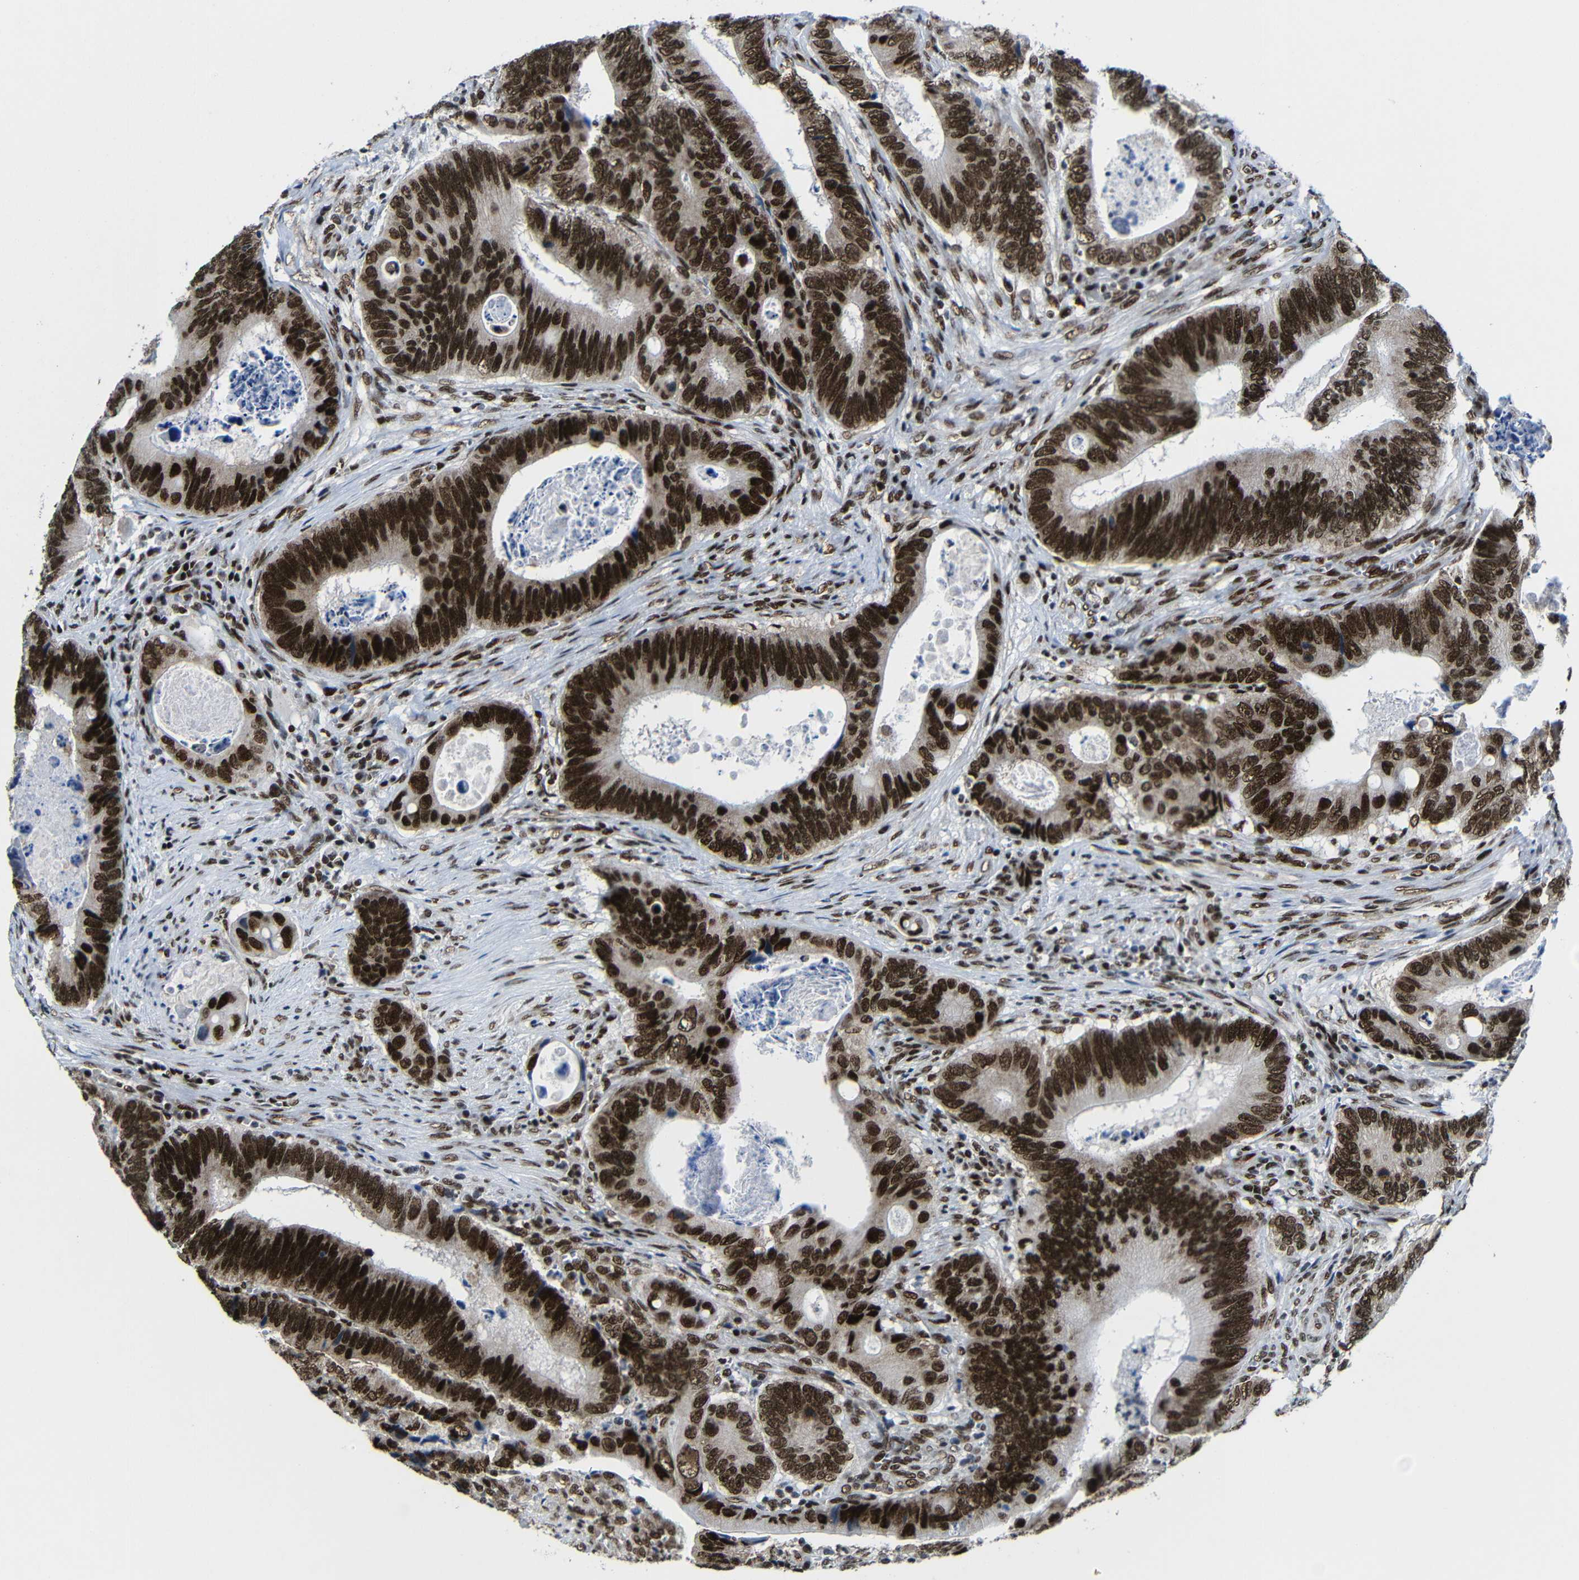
{"staining": {"intensity": "strong", "quantity": ">75%", "location": "nuclear"}, "tissue": "colorectal cancer", "cell_type": "Tumor cells", "image_type": "cancer", "snomed": [{"axis": "morphology", "description": "Inflammation, NOS"}, {"axis": "morphology", "description": "Adenocarcinoma, NOS"}, {"axis": "topography", "description": "Colon"}], "caption": "An immunohistochemistry image of neoplastic tissue is shown. Protein staining in brown highlights strong nuclear positivity in colorectal cancer within tumor cells.", "gene": "PTBP1", "patient": {"sex": "male", "age": 72}}